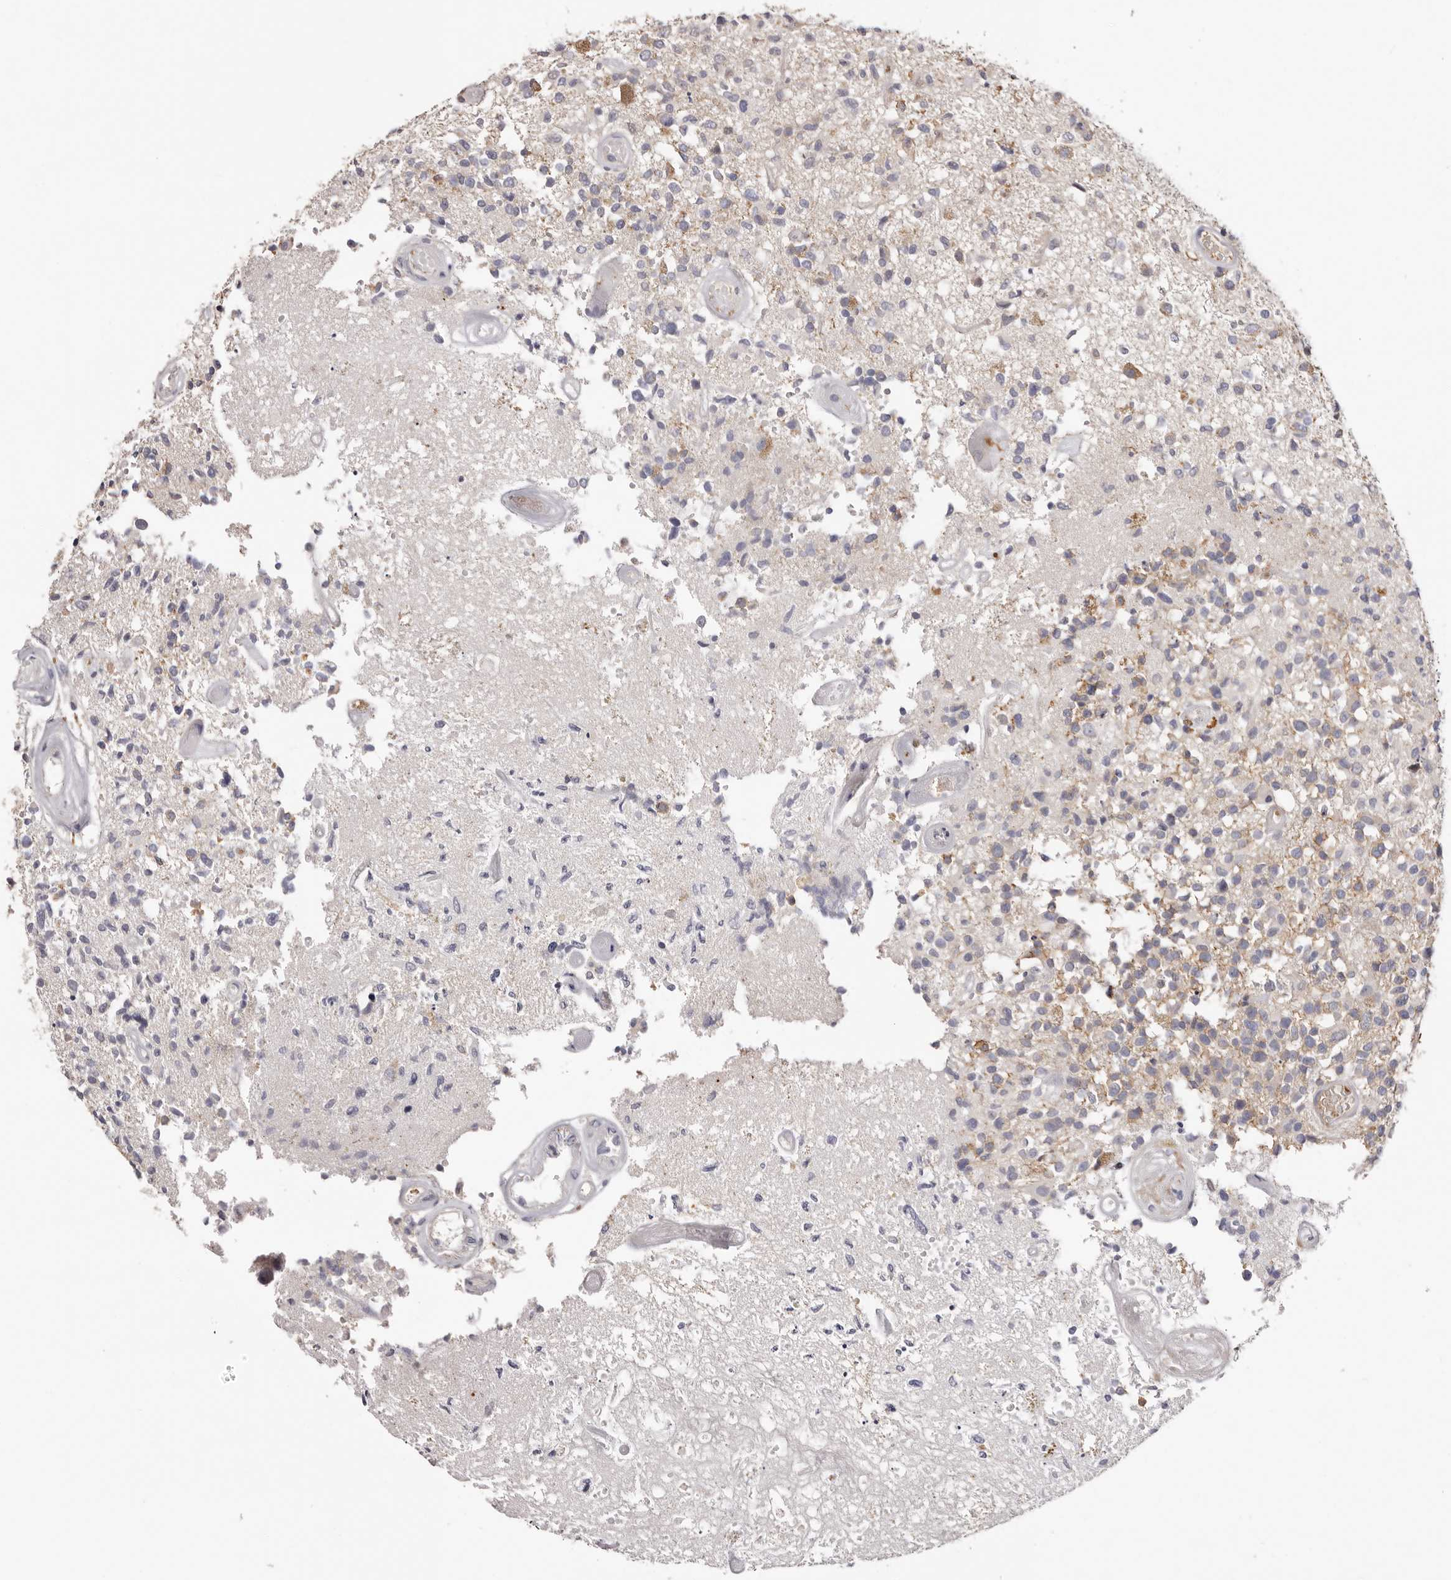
{"staining": {"intensity": "weak", "quantity": "25%-75%", "location": "cytoplasmic/membranous"}, "tissue": "glioma", "cell_type": "Tumor cells", "image_type": "cancer", "snomed": [{"axis": "morphology", "description": "Glioma, malignant, High grade"}, {"axis": "morphology", "description": "Glioblastoma, NOS"}, {"axis": "topography", "description": "Brain"}], "caption": "Protein staining shows weak cytoplasmic/membranous staining in about 25%-75% of tumor cells in glioblastoma.", "gene": "LMLN", "patient": {"sex": "male", "age": 60}}